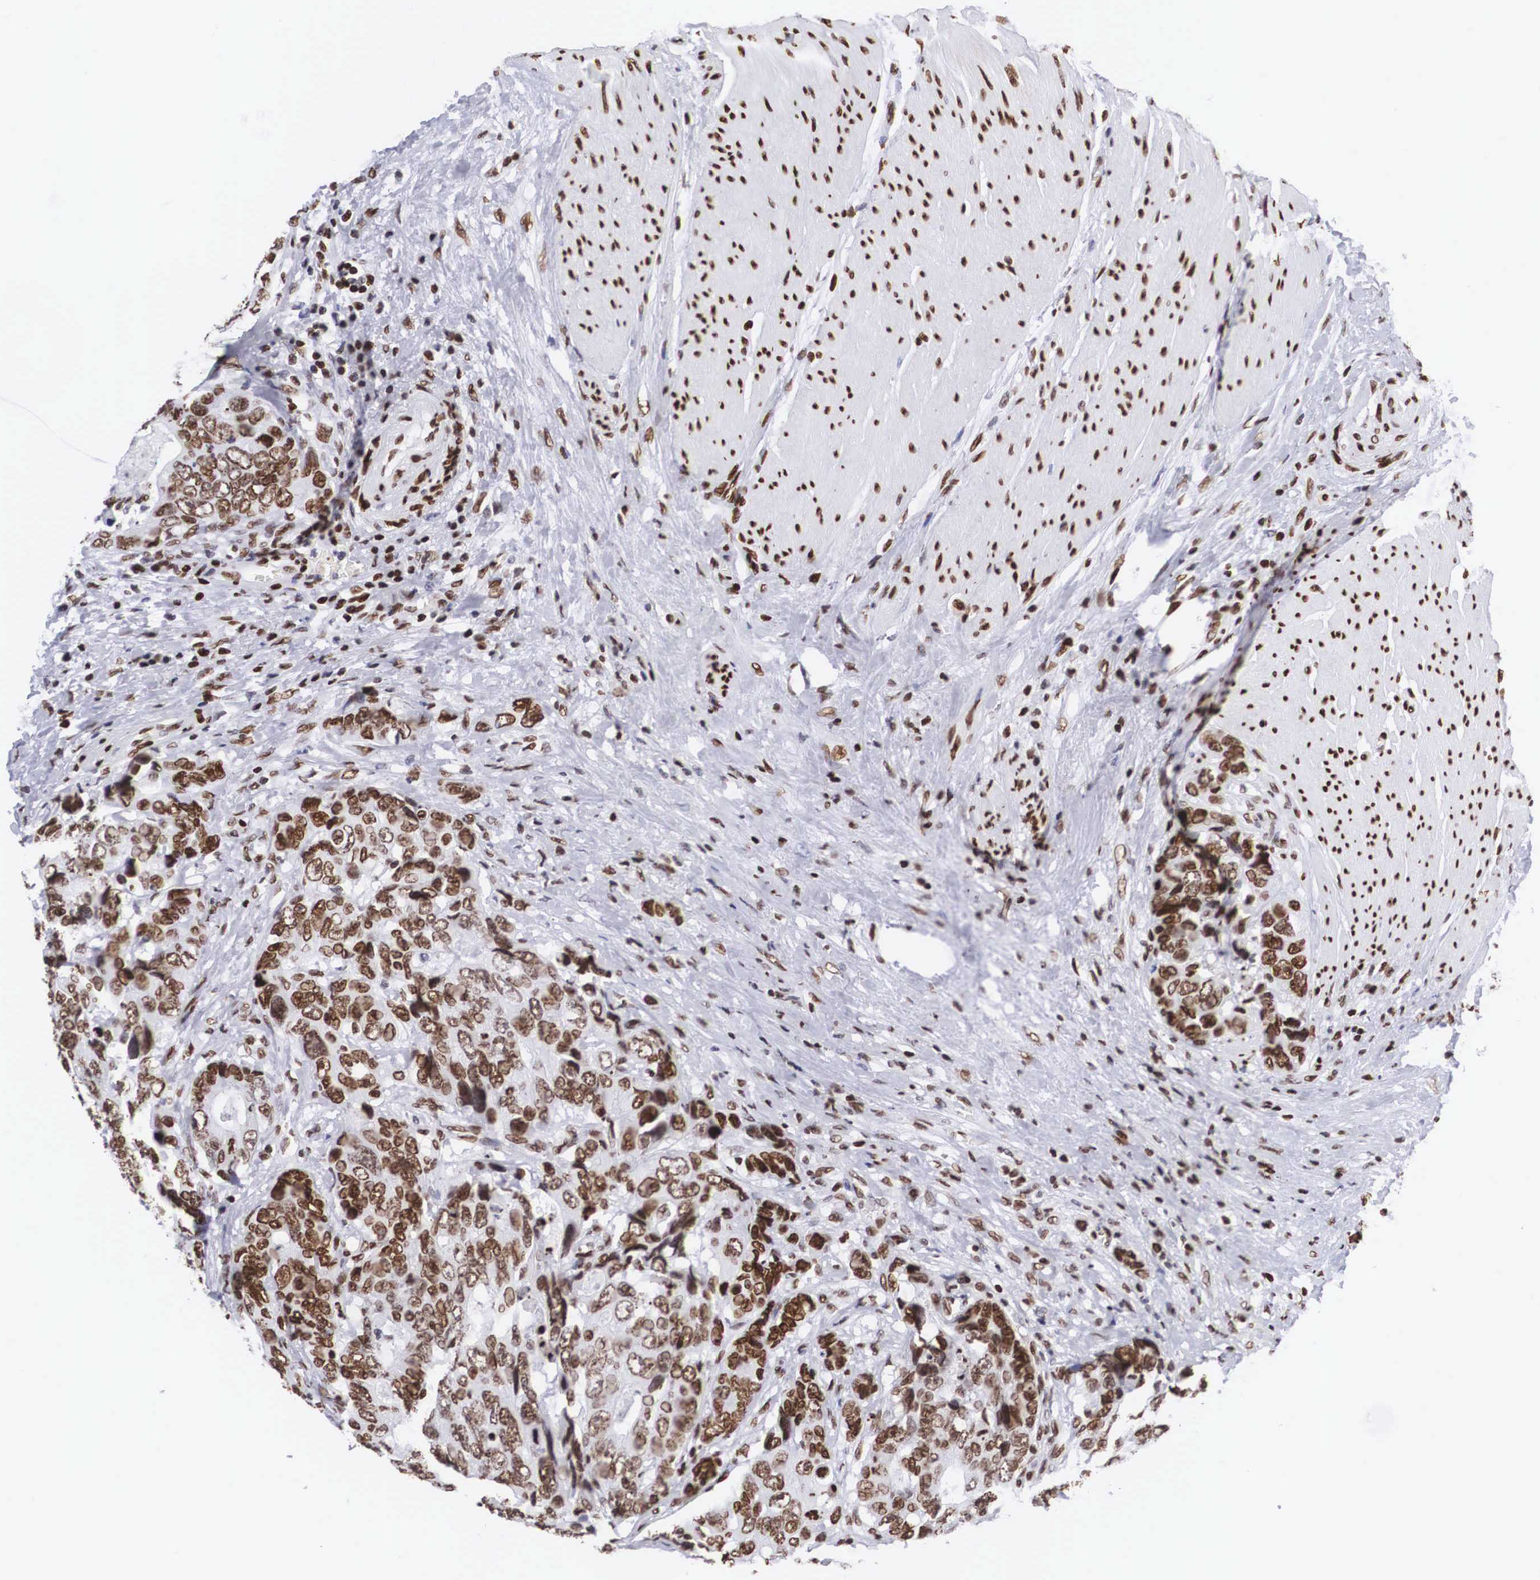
{"staining": {"intensity": "moderate", "quantity": ">75%", "location": "nuclear"}, "tissue": "colorectal cancer", "cell_type": "Tumor cells", "image_type": "cancer", "snomed": [{"axis": "morphology", "description": "Adenocarcinoma, NOS"}, {"axis": "topography", "description": "Rectum"}], "caption": "This micrograph displays immunohistochemistry (IHC) staining of colorectal adenocarcinoma, with medium moderate nuclear staining in approximately >75% of tumor cells.", "gene": "MECP2", "patient": {"sex": "female", "age": 67}}